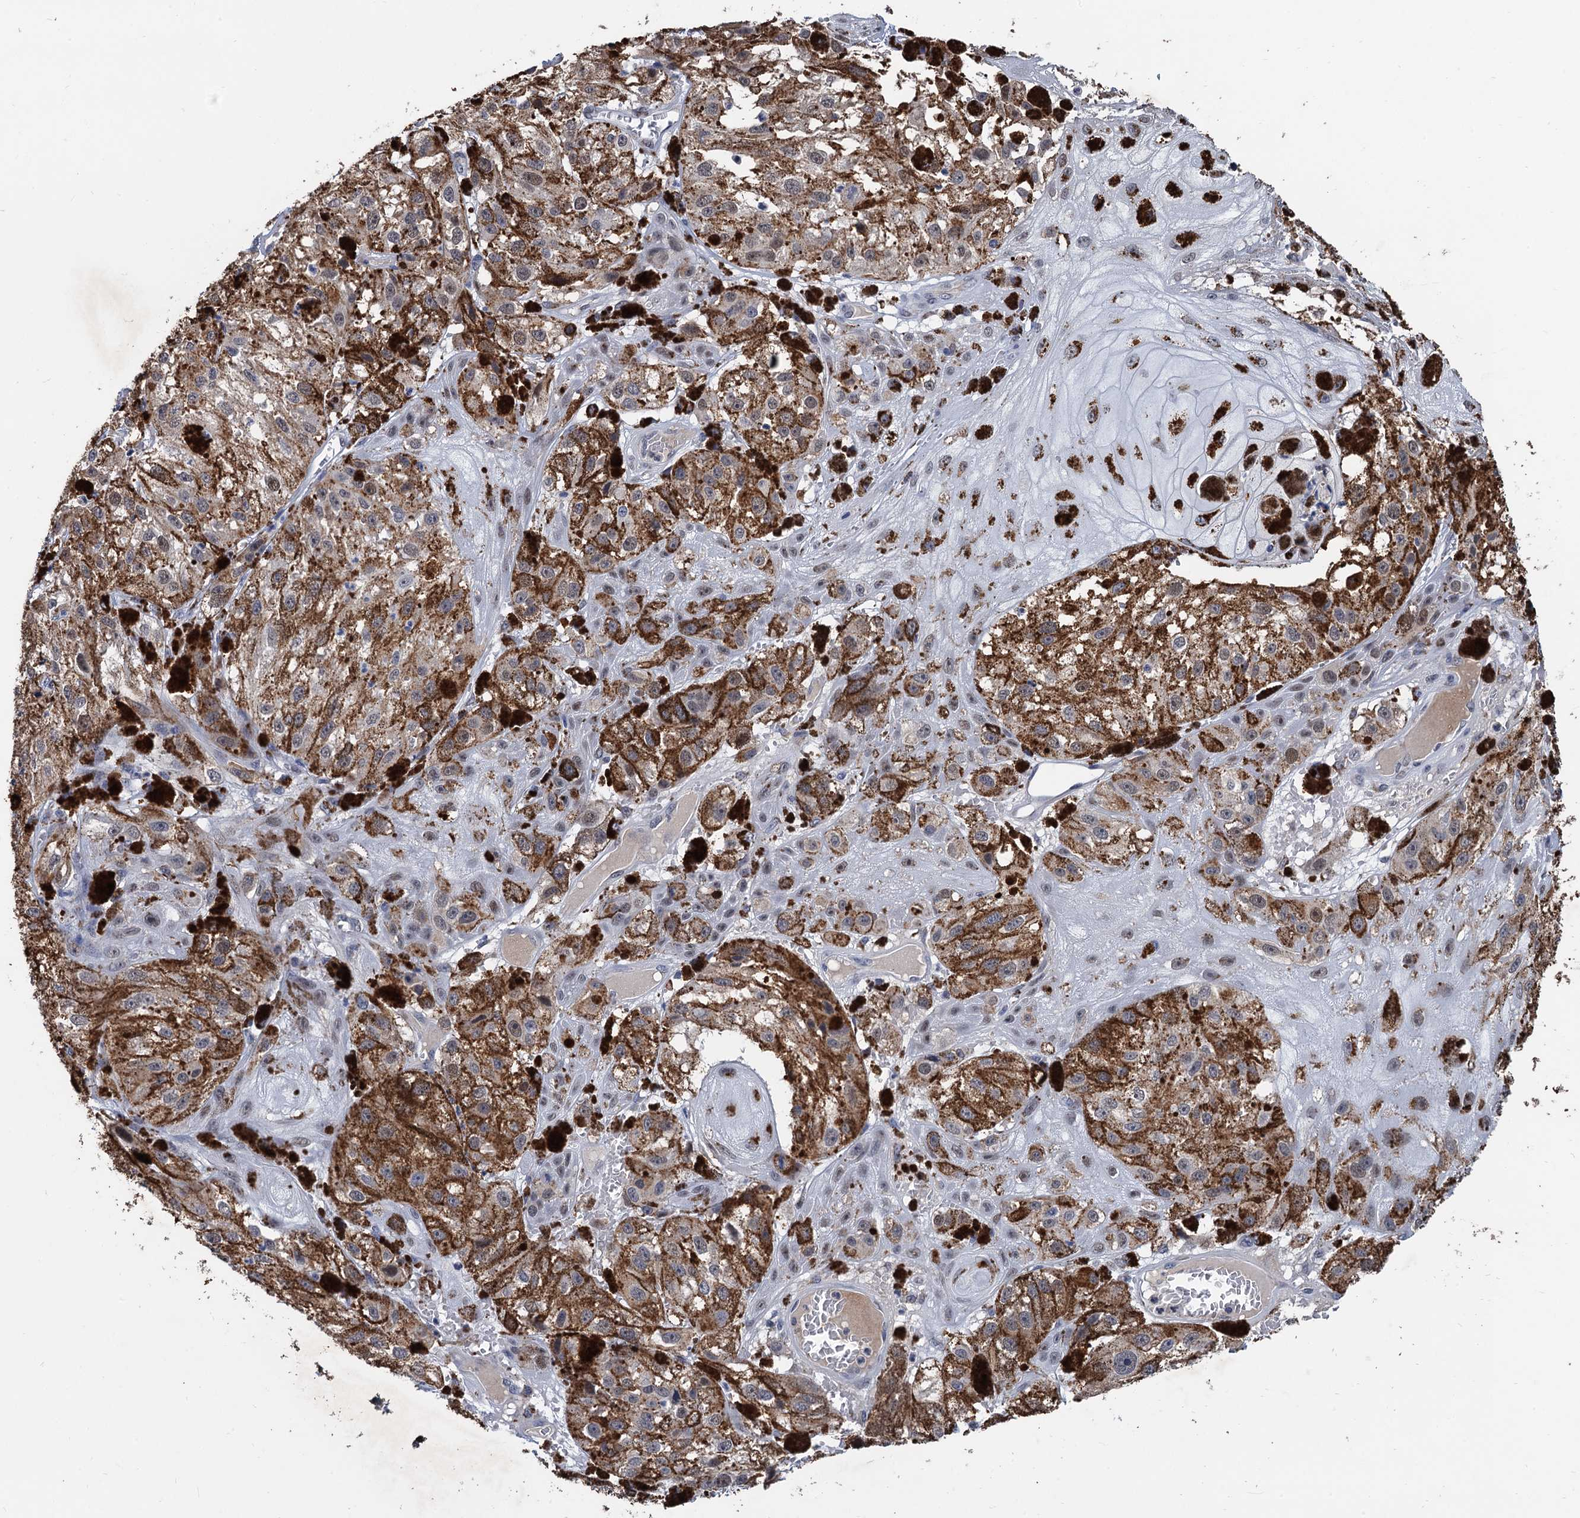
{"staining": {"intensity": "moderate", "quantity": ">75%", "location": "cytoplasmic/membranous,nuclear"}, "tissue": "melanoma", "cell_type": "Tumor cells", "image_type": "cancer", "snomed": [{"axis": "morphology", "description": "Malignant melanoma, NOS"}, {"axis": "topography", "description": "Skin"}], "caption": "The histopathology image exhibits a brown stain indicating the presence of a protein in the cytoplasmic/membranous and nuclear of tumor cells in malignant melanoma.", "gene": "TSEN34", "patient": {"sex": "male", "age": 88}}